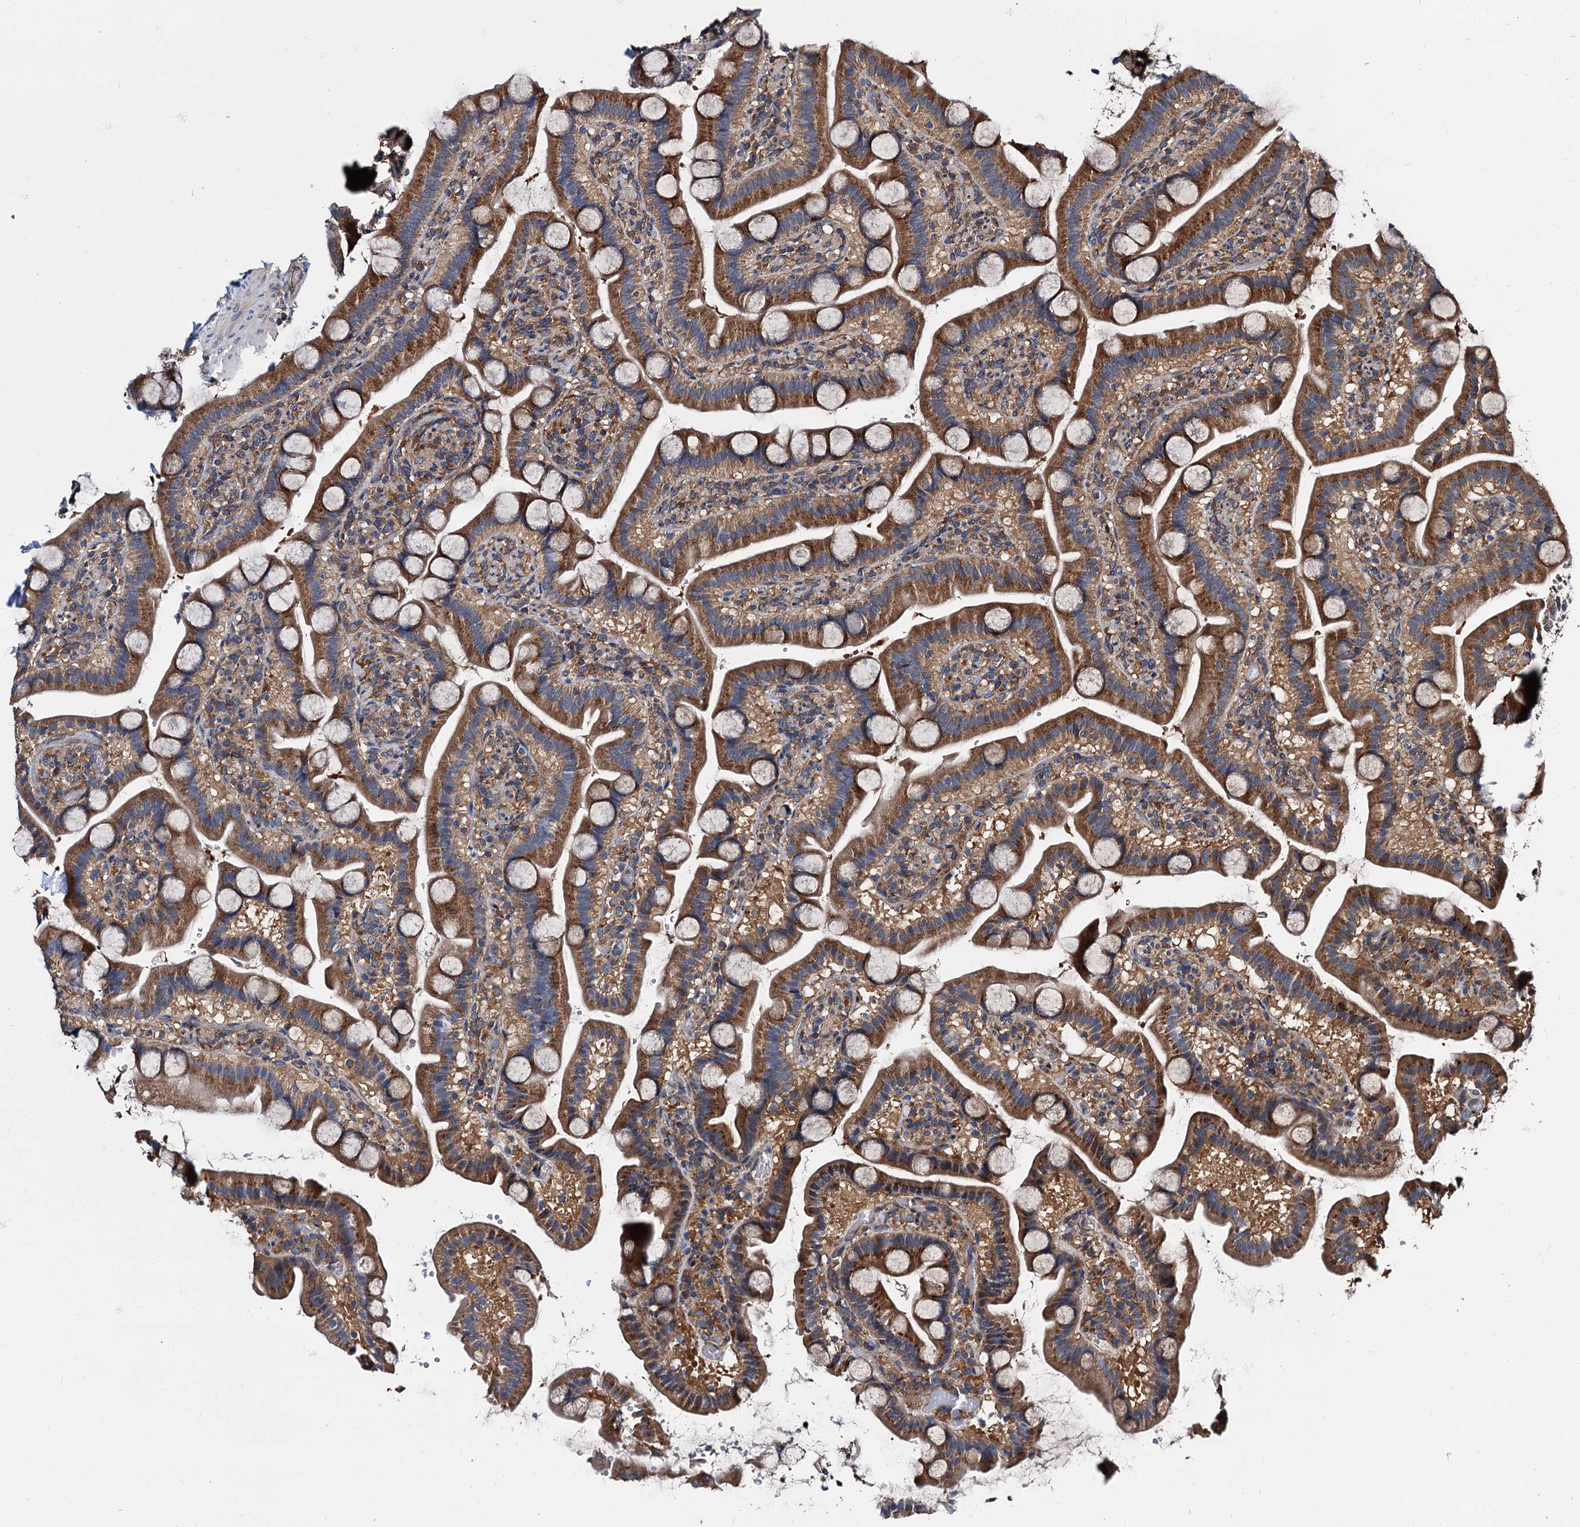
{"staining": {"intensity": "strong", "quantity": ">75%", "location": "cytoplasmic/membranous"}, "tissue": "duodenum", "cell_type": "Glandular cells", "image_type": "normal", "snomed": [{"axis": "morphology", "description": "Normal tissue, NOS"}, {"axis": "topography", "description": "Duodenum"}], "caption": "A high-resolution micrograph shows immunohistochemistry (IHC) staining of unremarkable duodenum, which reveals strong cytoplasmic/membranous expression in about >75% of glandular cells. (brown staining indicates protein expression, while blue staining denotes nuclei).", "gene": "PEX5", "patient": {"sex": "male", "age": 55}}